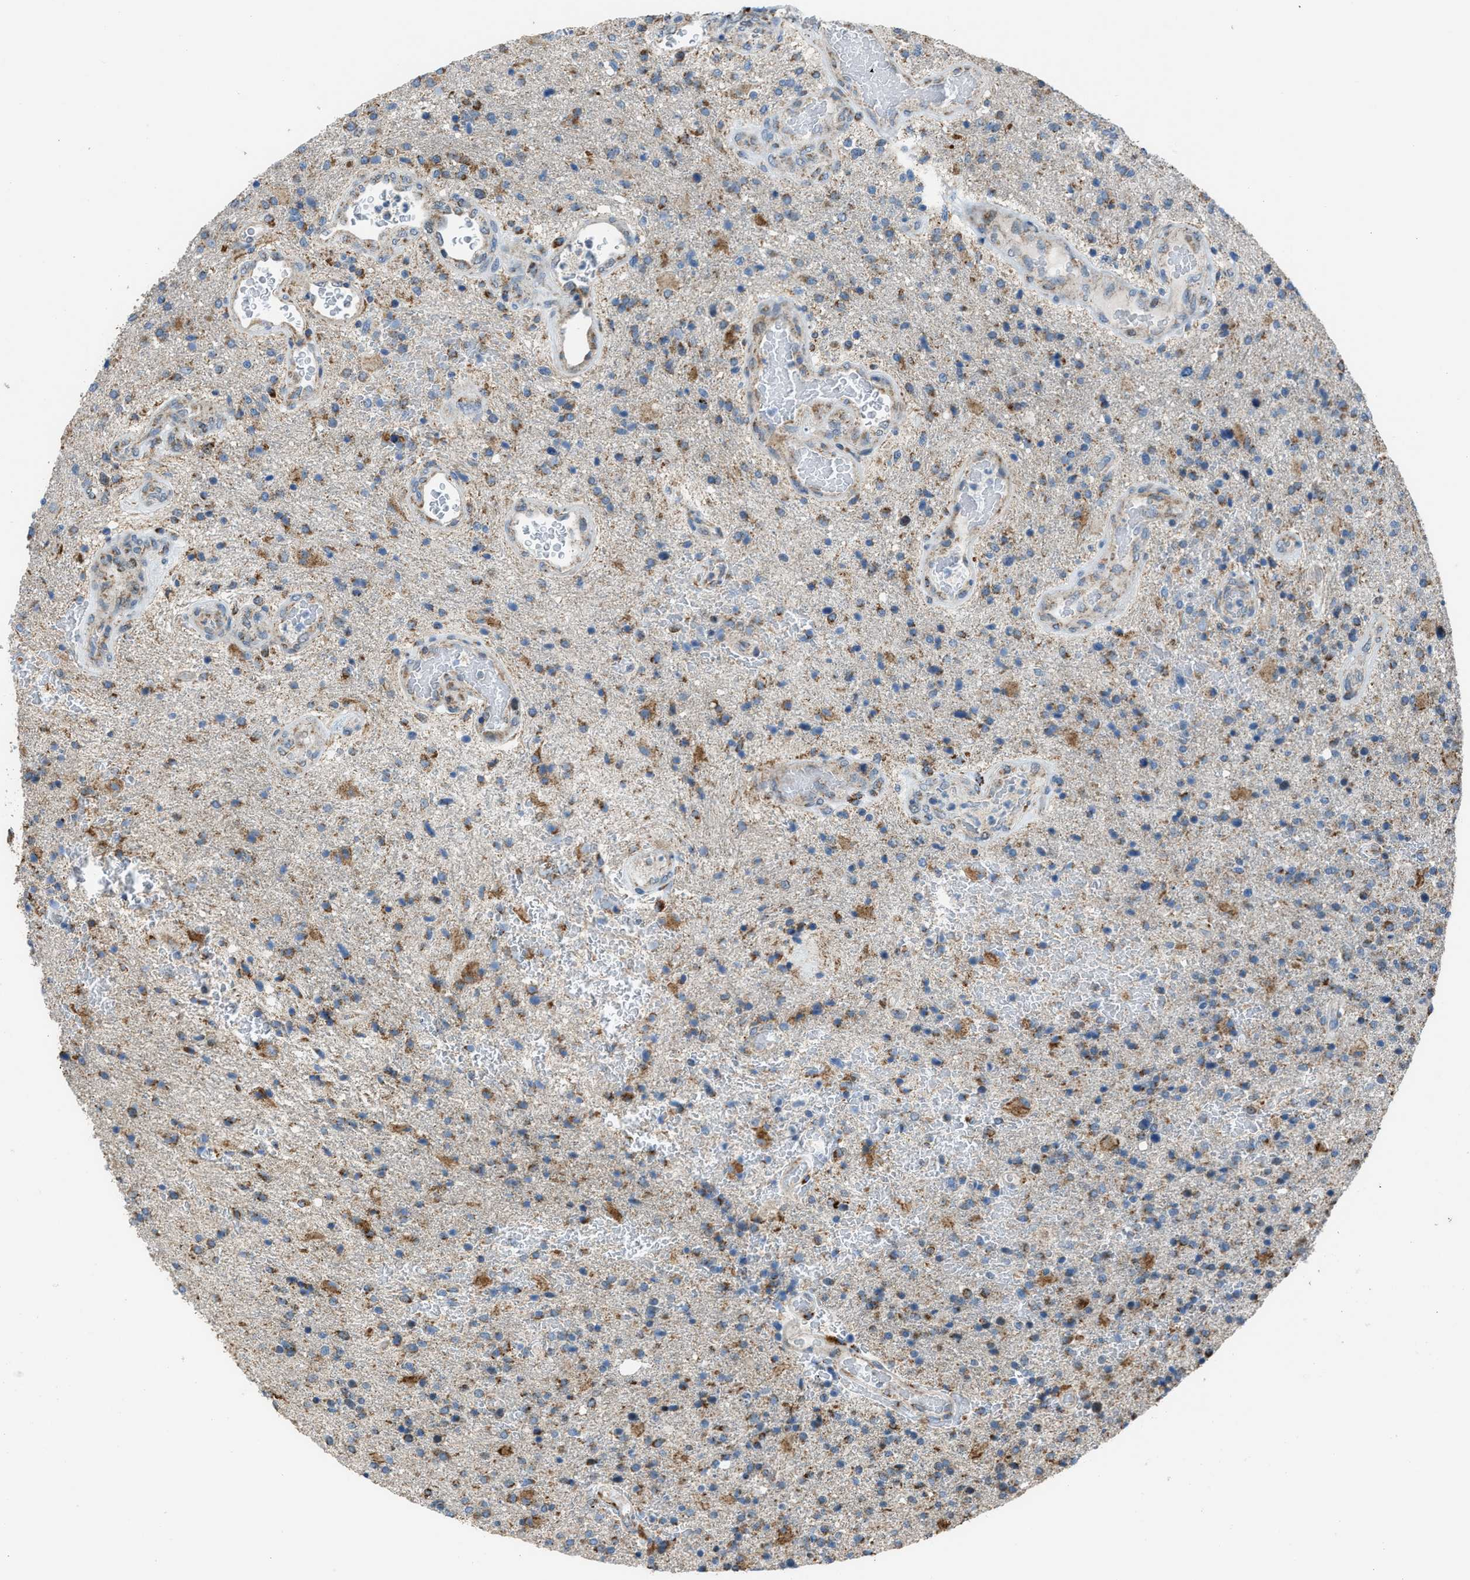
{"staining": {"intensity": "moderate", "quantity": ">75%", "location": "cytoplasmic/membranous"}, "tissue": "glioma", "cell_type": "Tumor cells", "image_type": "cancer", "snomed": [{"axis": "morphology", "description": "Glioma, malignant, High grade"}, {"axis": "topography", "description": "Brain"}], "caption": "IHC (DAB (3,3'-diaminobenzidine)) staining of human high-grade glioma (malignant) reveals moderate cytoplasmic/membranous protein positivity in approximately >75% of tumor cells. Nuclei are stained in blue.", "gene": "SMIM20", "patient": {"sex": "male", "age": 72}}